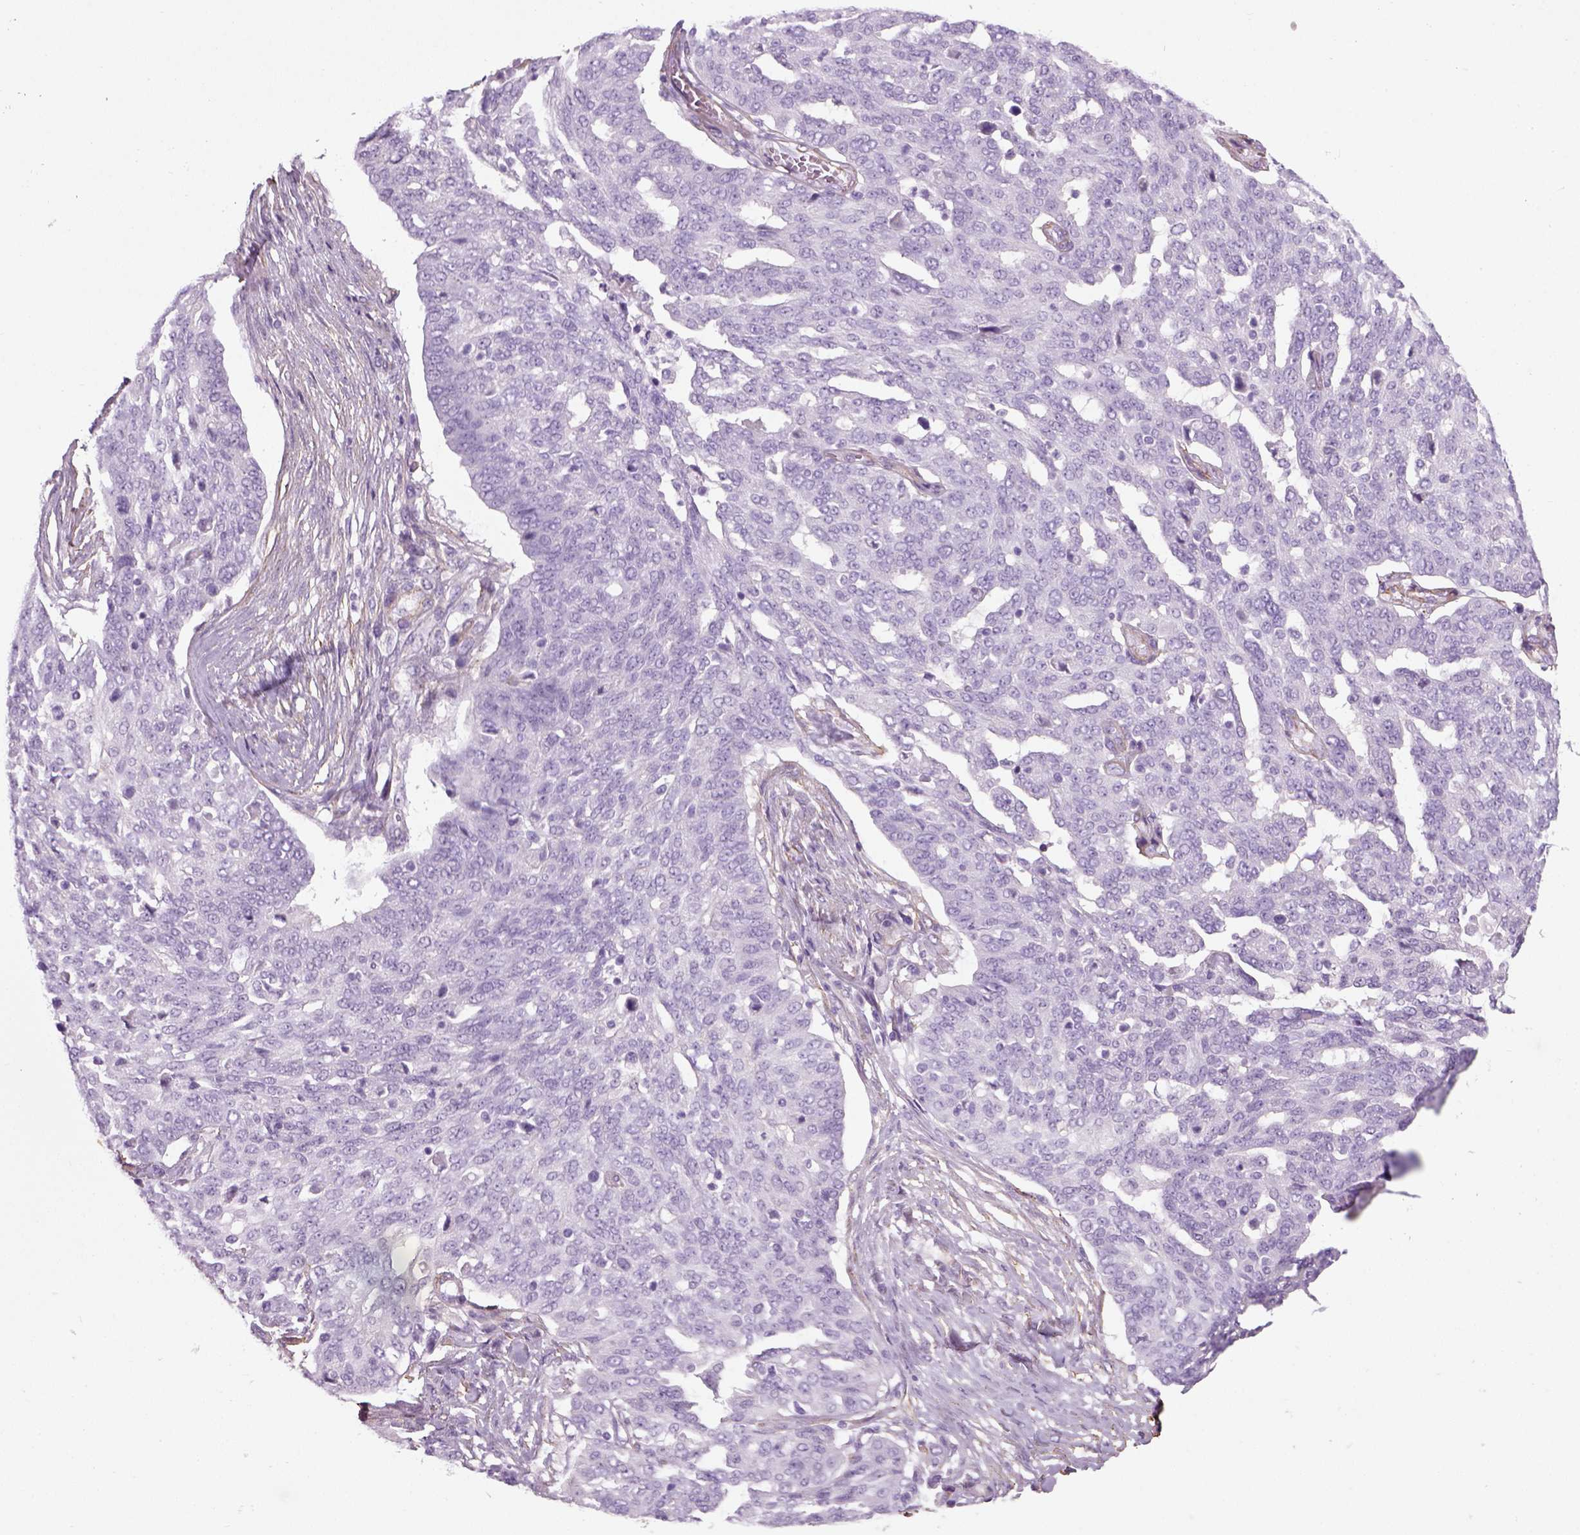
{"staining": {"intensity": "negative", "quantity": "none", "location": "none"}, "tissue": "ovarian cancer", "cell_type": "Tumor cells", "image_type": "cancer", "snomed": [{"axis": "morphology", "description": "Cystadenocarcinoma, serous, NOS"}, {"axis": "topography", "description": "Ovary"}], "caption": "Immunohistochemical staining of ovarian serous cystadenocarcinoma displays no significant expression in tumor cells.", "gene": "FAM161A", "patient": {"sex": "female", "age": 67}}